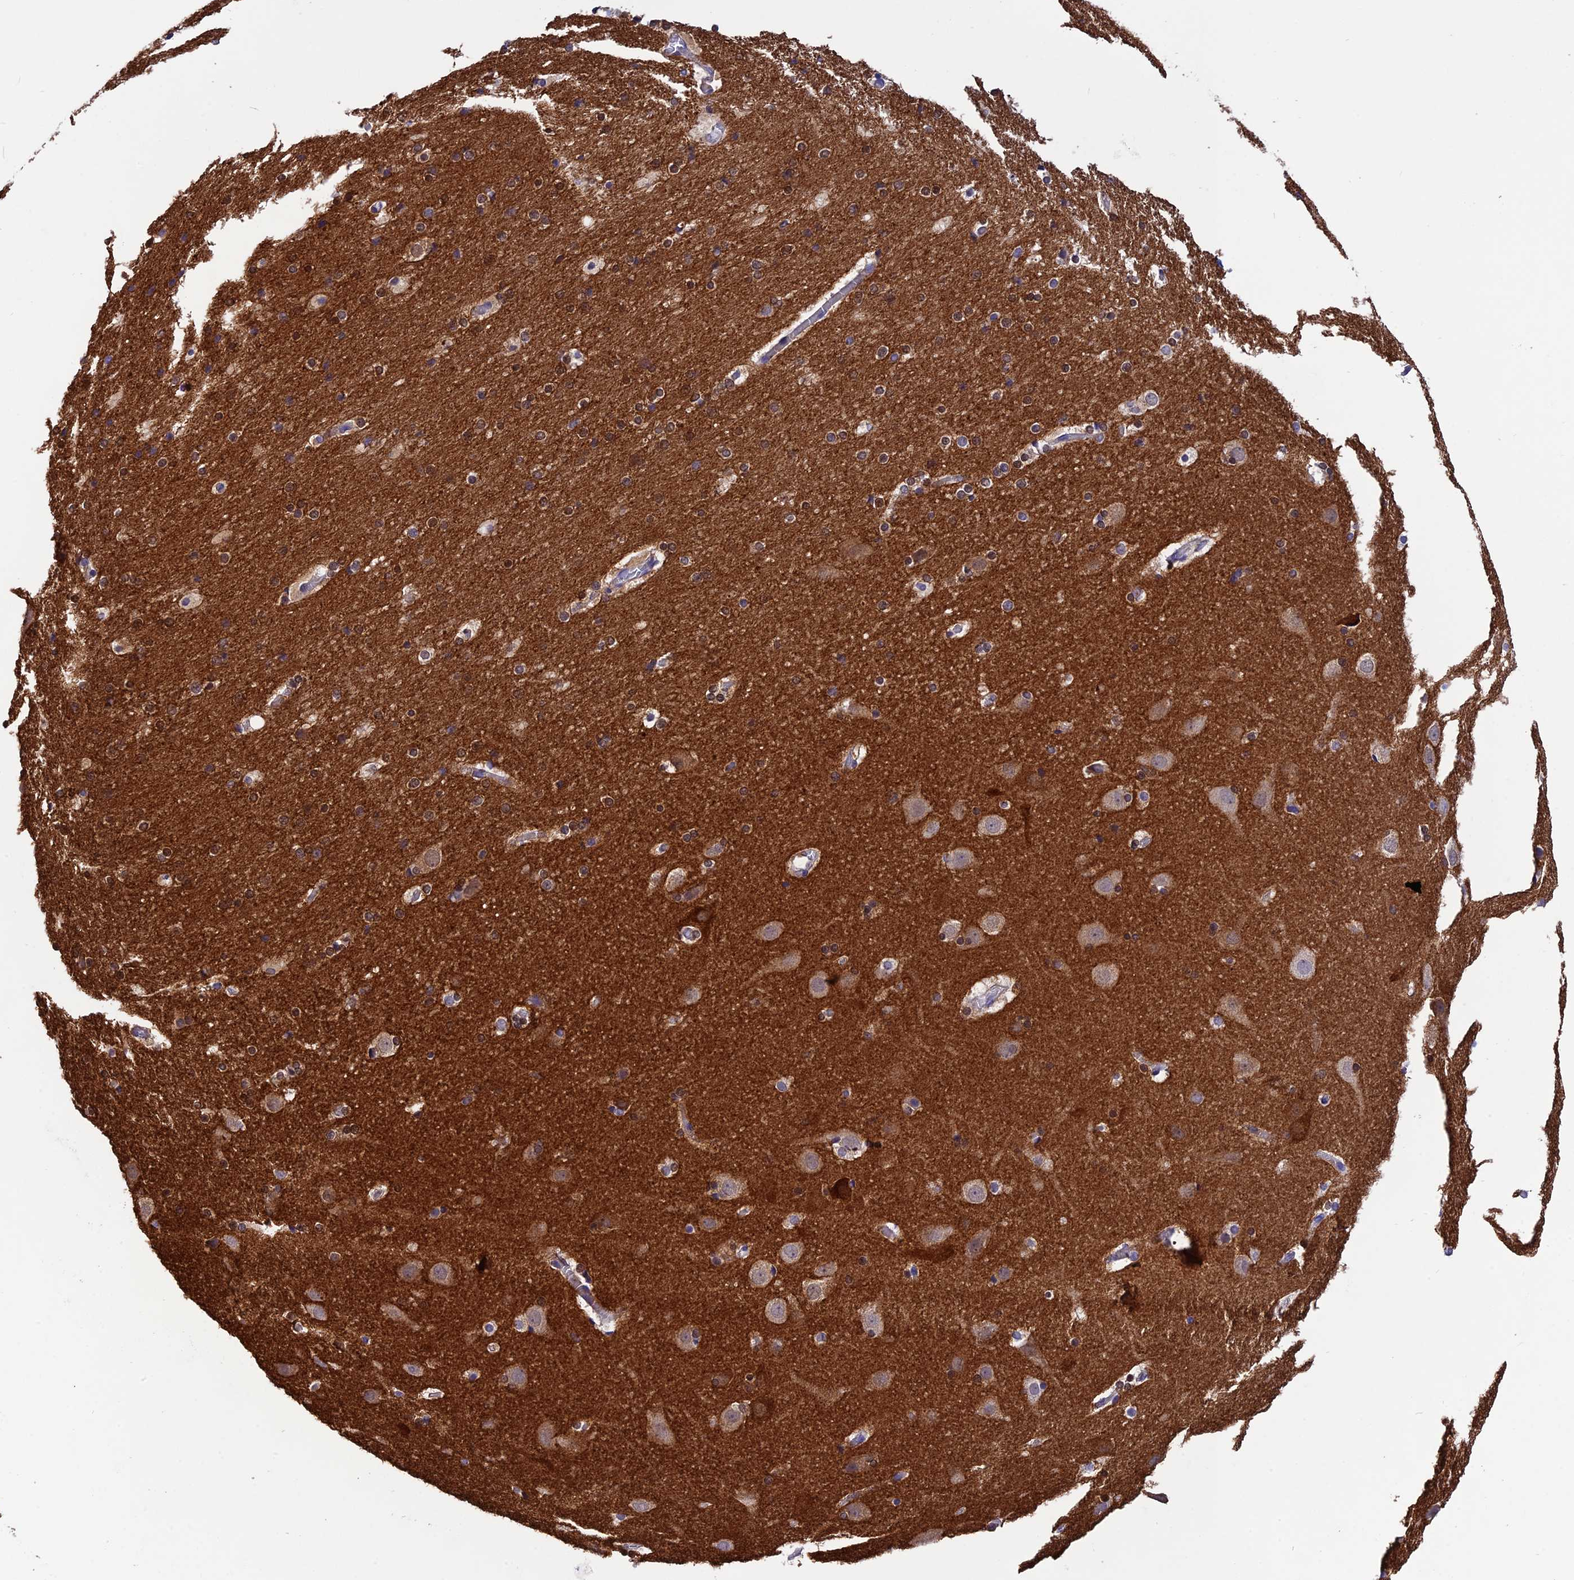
{"staining": {"intensity": "weak", "quantity": "<25%", "location": "cytoplasmic/membranous"}, "tissue": "cerebral cortex", "cell_type": "Endothelial cells", "image_type": "normal", "snomed": [{"axis": "morphology", "description": "Normal tissue, NOS"}, {"axis": "topography", "description": "Cerebral cortex"}], "caption": "This is an immunohistochemistry (IHC) histopathology image of normal cerebral cortex. There is no expression in endothelial cells.", "gene": "PZP", "patient": {"sex": "male", "age": 57}}